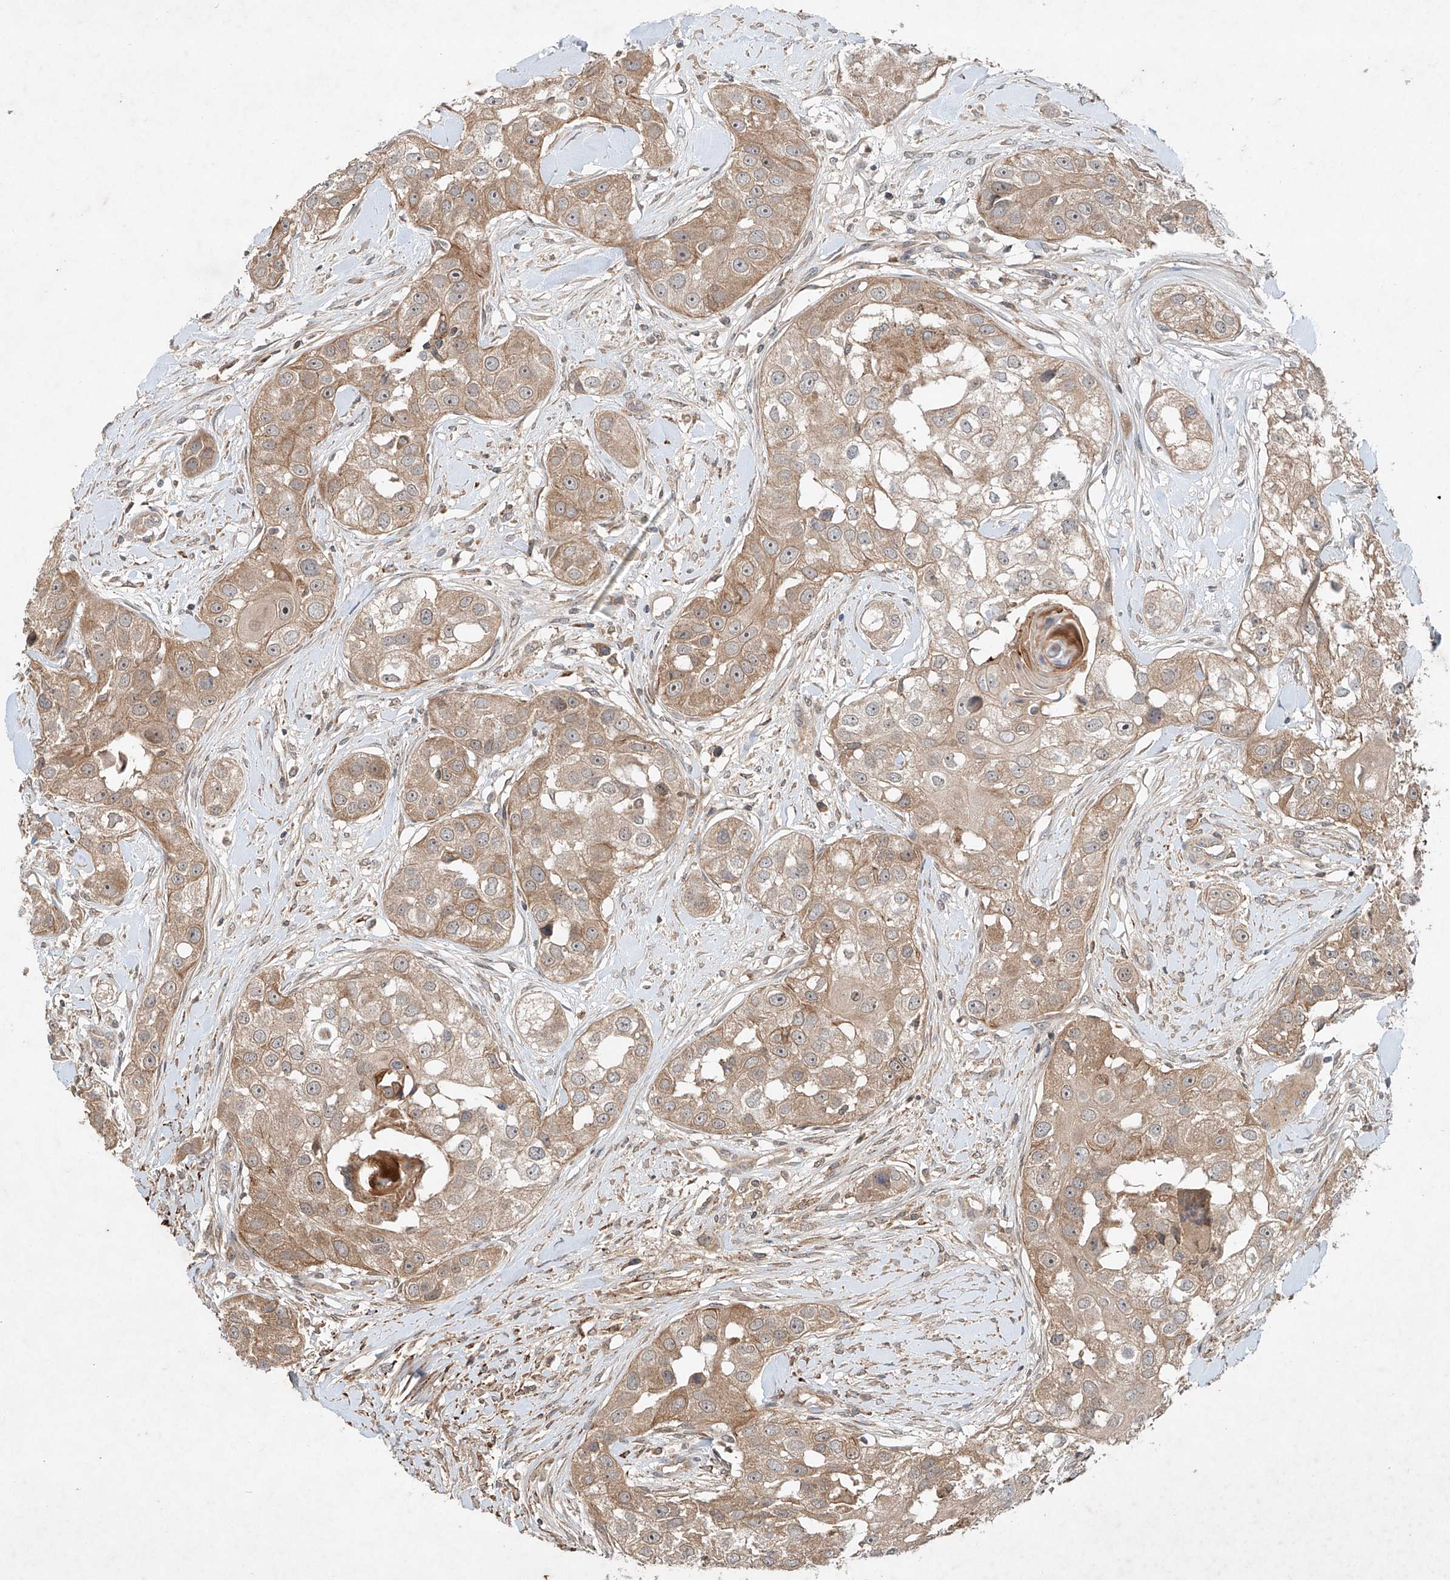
{"staining": {"intensity": "weak", "quantity": ">75%", "location": "cytoplasmic/membranous"}, "tissue": "head and neck cancer", "cell_type": "Tumor cells", "image_type": "cancer", "snomed": [{"axis": "morphology", "description": "Normal tissue, NOS"}, {"axis": "morphology", "description": "Squamous cell carcinoma, NOS"}, {"axis": "topography", "description": "Skeletal muscle"}, {"axis": "topography", "description": "Head-Neck"}], "caption": "Immunohistochemical staining of head and neck squamous cell carcinoma displays low levels of weak cytoplasmic/membranous expression in about >75% of tumor cells.", "gene": "IER5", "patient": {"sex": "male", "age": 51}}